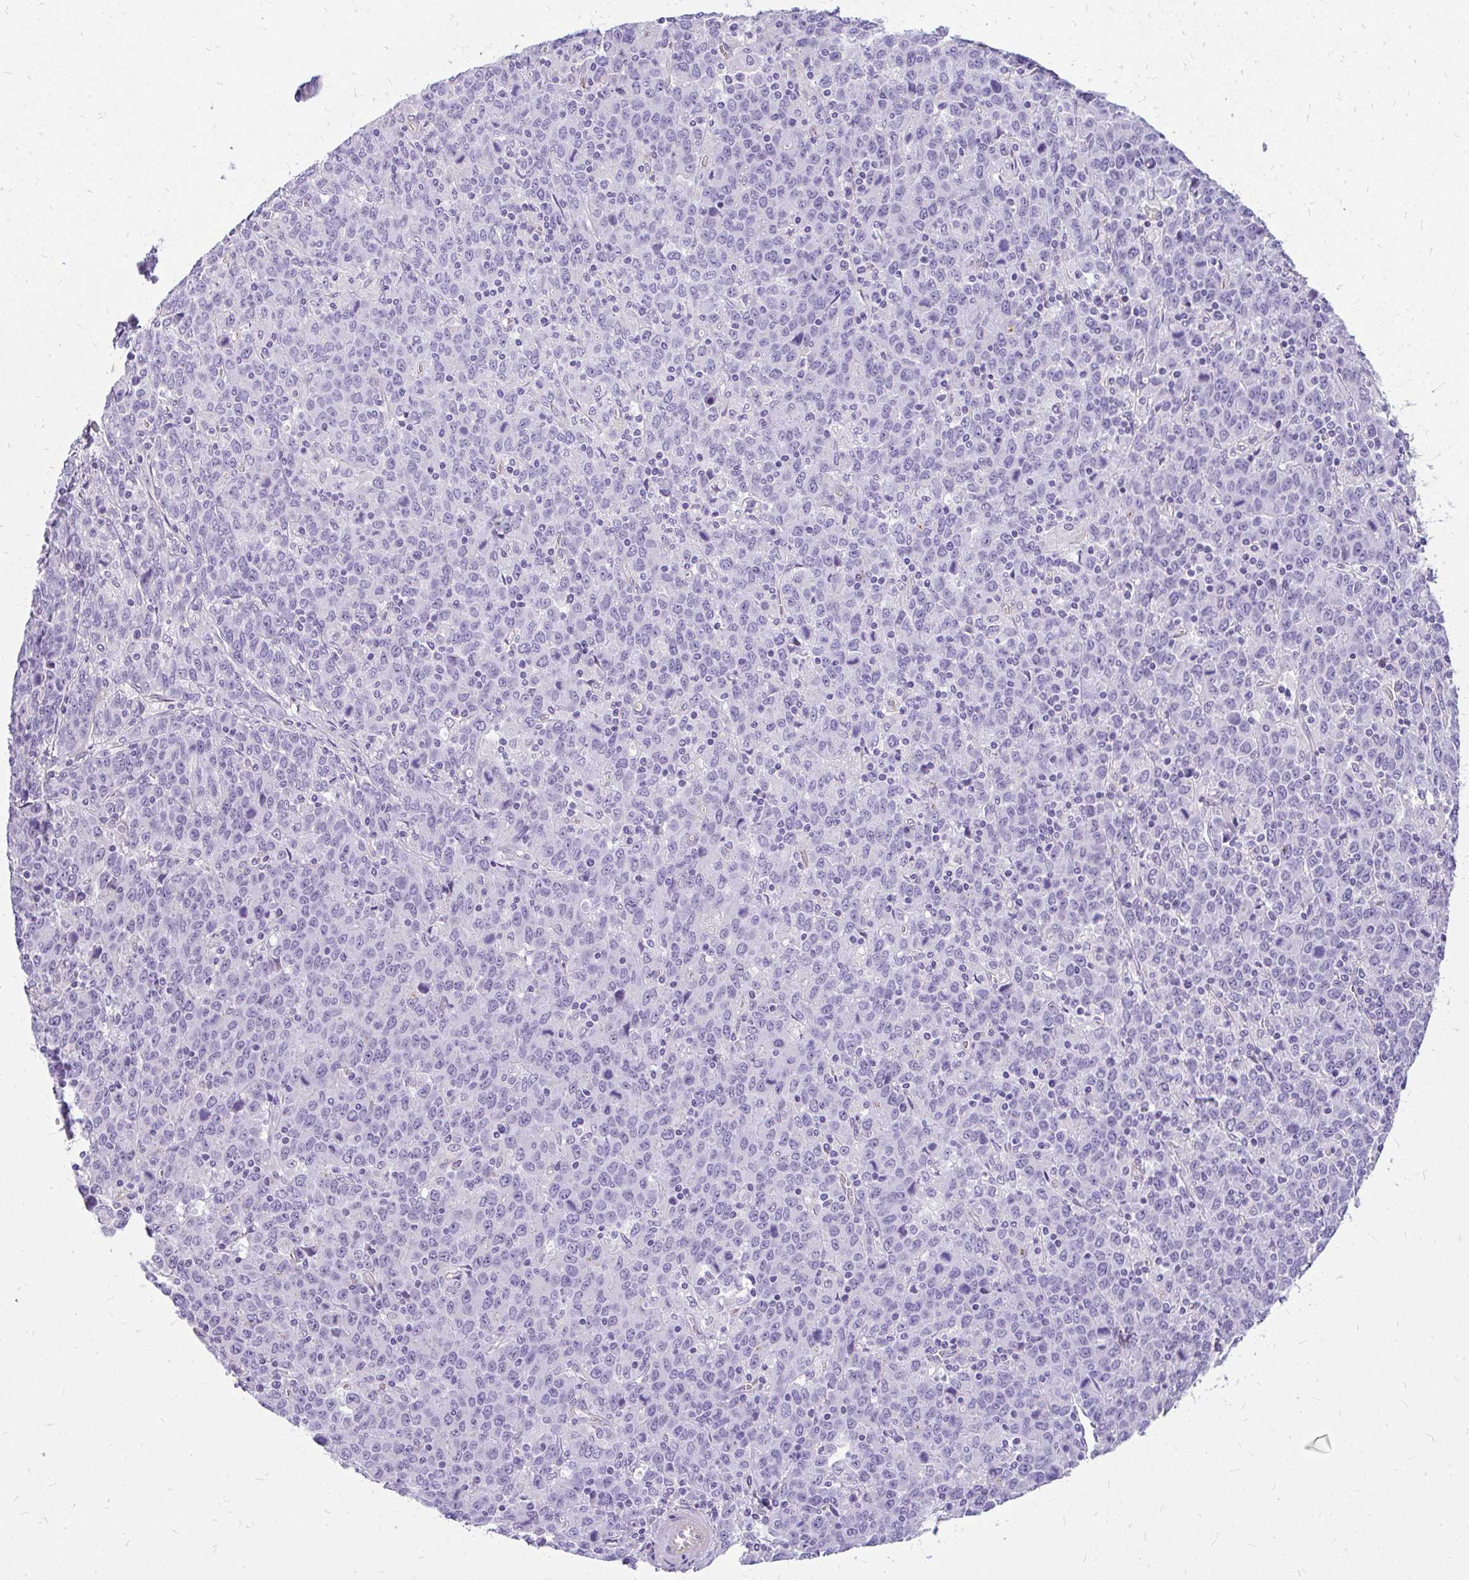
{"staining": {"intensity": "negative", "quantity": "none", "location": "none"}, "tissue": "stomach cancer", "cell_type": "Tumor cells", "image_type": "cancer", "snomed": [{"axis": "morphology", "description": "Adenocarcinoma, NOS"}, {"axis": "topography", "description": "Stomach, upper"}], "caption": "Histopathology image shows no significant protein expression in tumor cells of stomach cancer.", "gene": "FAM83C", "patient": {"sex": "male", "age": 69}}